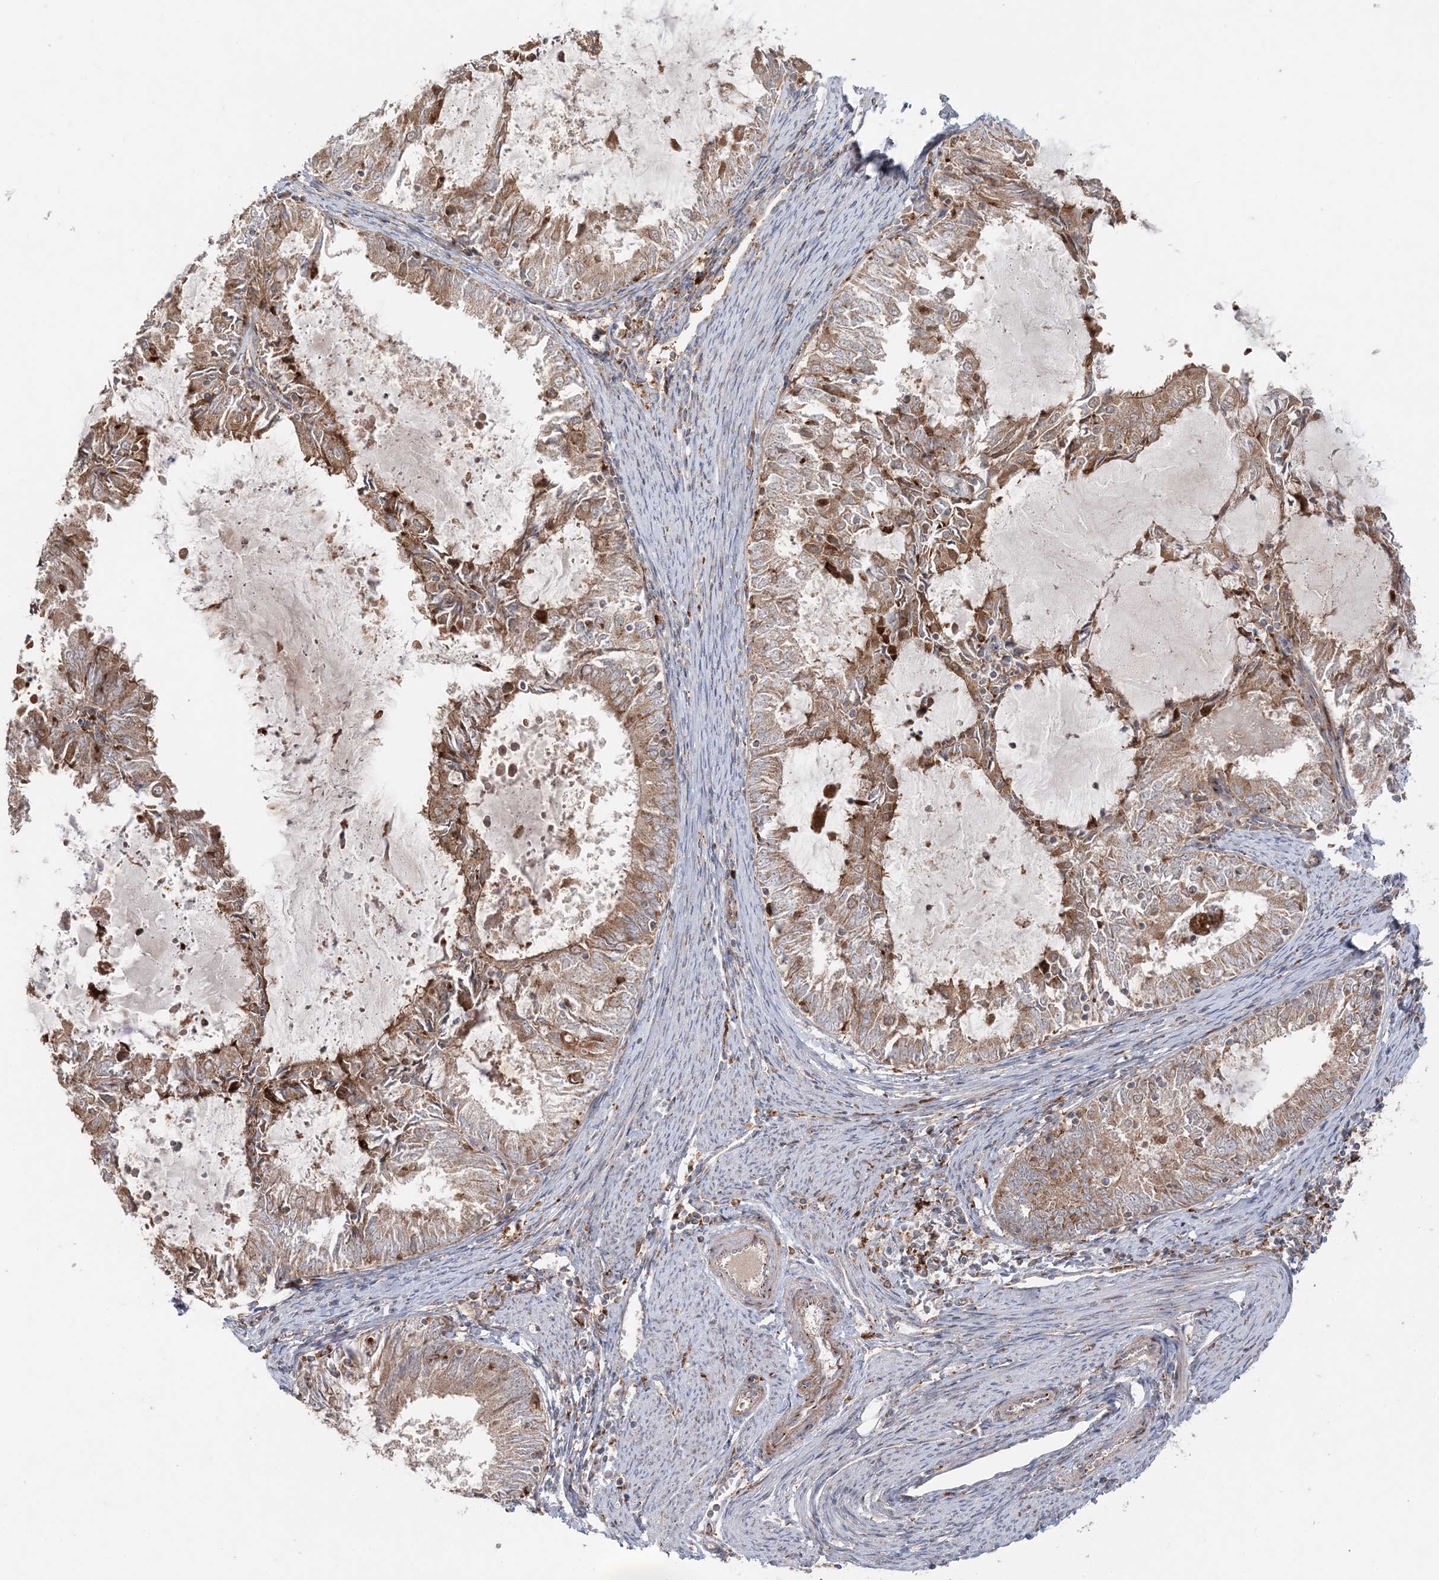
{"staining": {"intensity": "moderate", "quantity": ">75%", "location": "cytoplasmic/membranous"}, "tissue": "endometrial cancer", "cell_type": "Tumor cells", "image_type": "cancer", "snomed": [{"axis": "morphology", "description": "Adenocarcinoma, NOS"}, {"axis": "topography", "description": "Endometrium"}], "caption": "The image reveals staining of adenocarcinoma (endometrial), revealing moderate cytoplasmic/membranous protein staining (brown color) within tumor cells. The staining was performed using DAB to visualize the protein expression in brown, while the nuclei were stained in blue with hematoxylin (Magnification: 20x).", "gene": "ABCC3", "patient": {"sex": "female", "age": 57}}